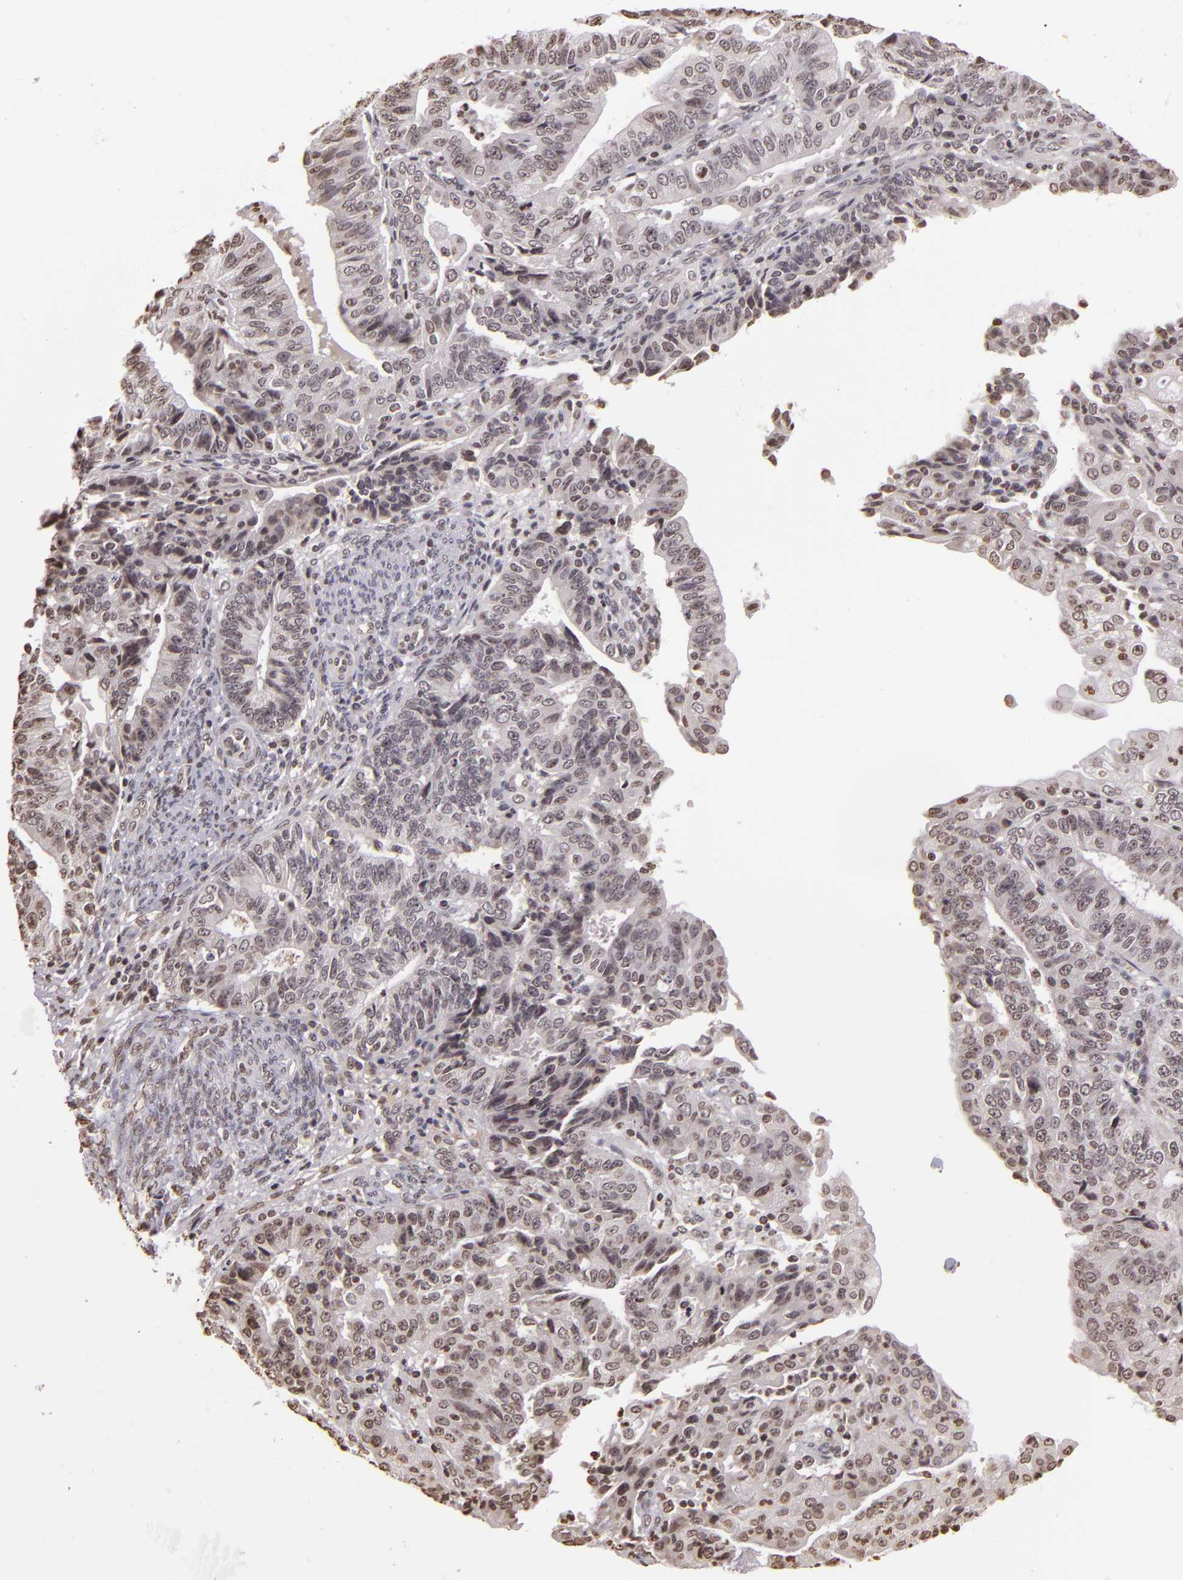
{"staining": {"intensity": "weak", "quantity": "25%-75%", "location": "nuclear"}, "tissue": "endometrial cancer", "cell_type": "Tumor cells", "image_type": "cancer", "snomed": [{"axis": "morphology", "description": "Adenocarcinoma, NOS"}, {"axis": "topography", "description": "Endometrium"}], "caption": "Immunohistochemical staining of human endometrial cancer reveals low levels of weak nuclear protein expression in about 25%-75% of tumor cells. (DAB IHC, brown staining for protein, blue staining for nuclei).", "gene": "THRB", "patient": {"sex": "female", "age": 56}}